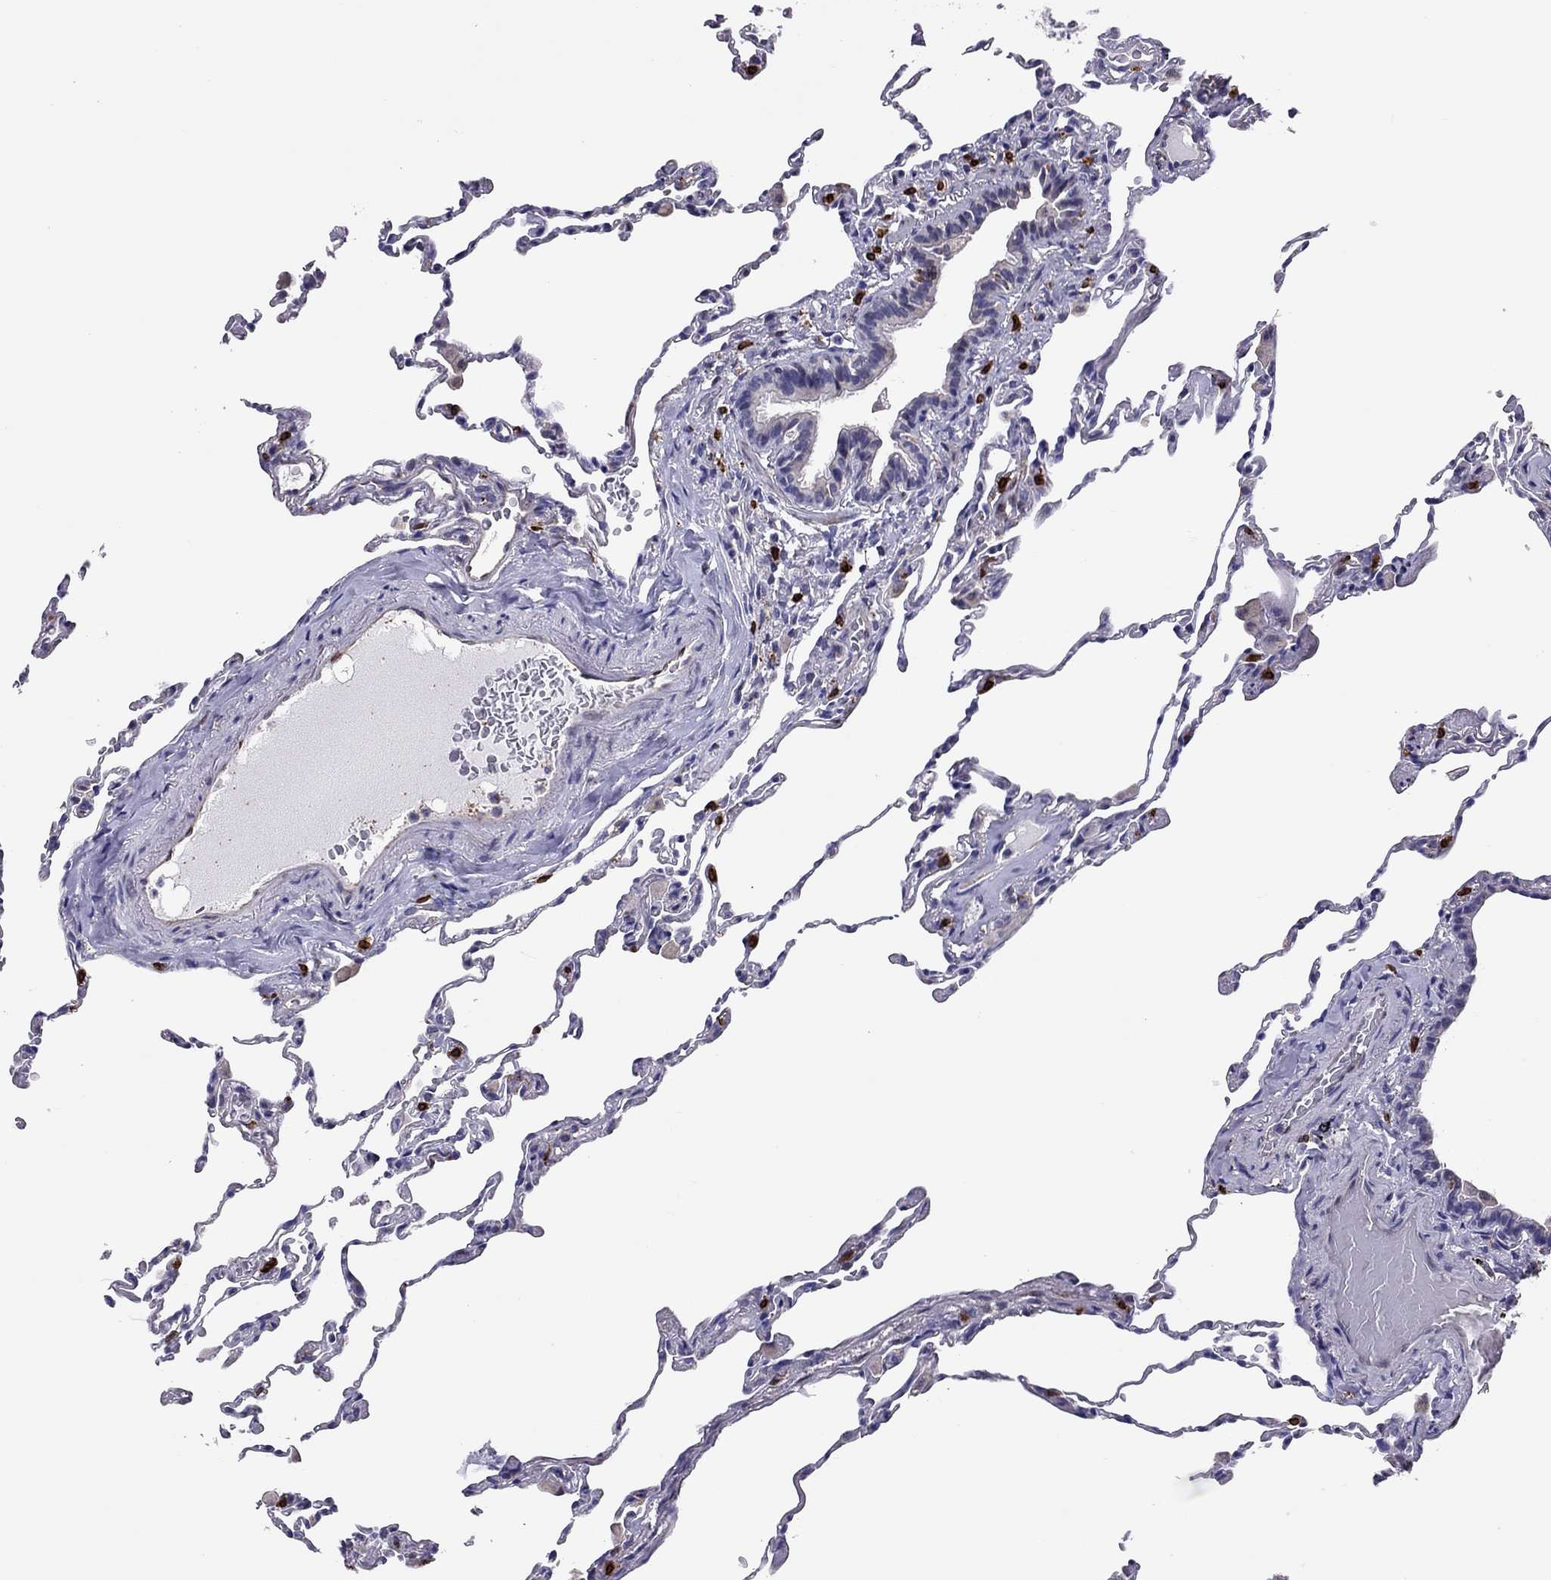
{"staining": {"intensity": "negative", "quantity": "none", "location": "none"}, "tissue": "lung", "cell_type": "Alveolar cells", "image_type": "normal", "snomed": [{"axis": "morphology", "description": "Normal tissue, NOS"}, {"axis": "topography", "description": "Lung"}], "caption": "Alveolar cells show no significant protein expression in unremarkable lung. (DAB (3,3'-diaminobenzidine) IHC, high magnification).", "gene": "ADORA2A", "patient": {"sex": "female", "age": 57}}